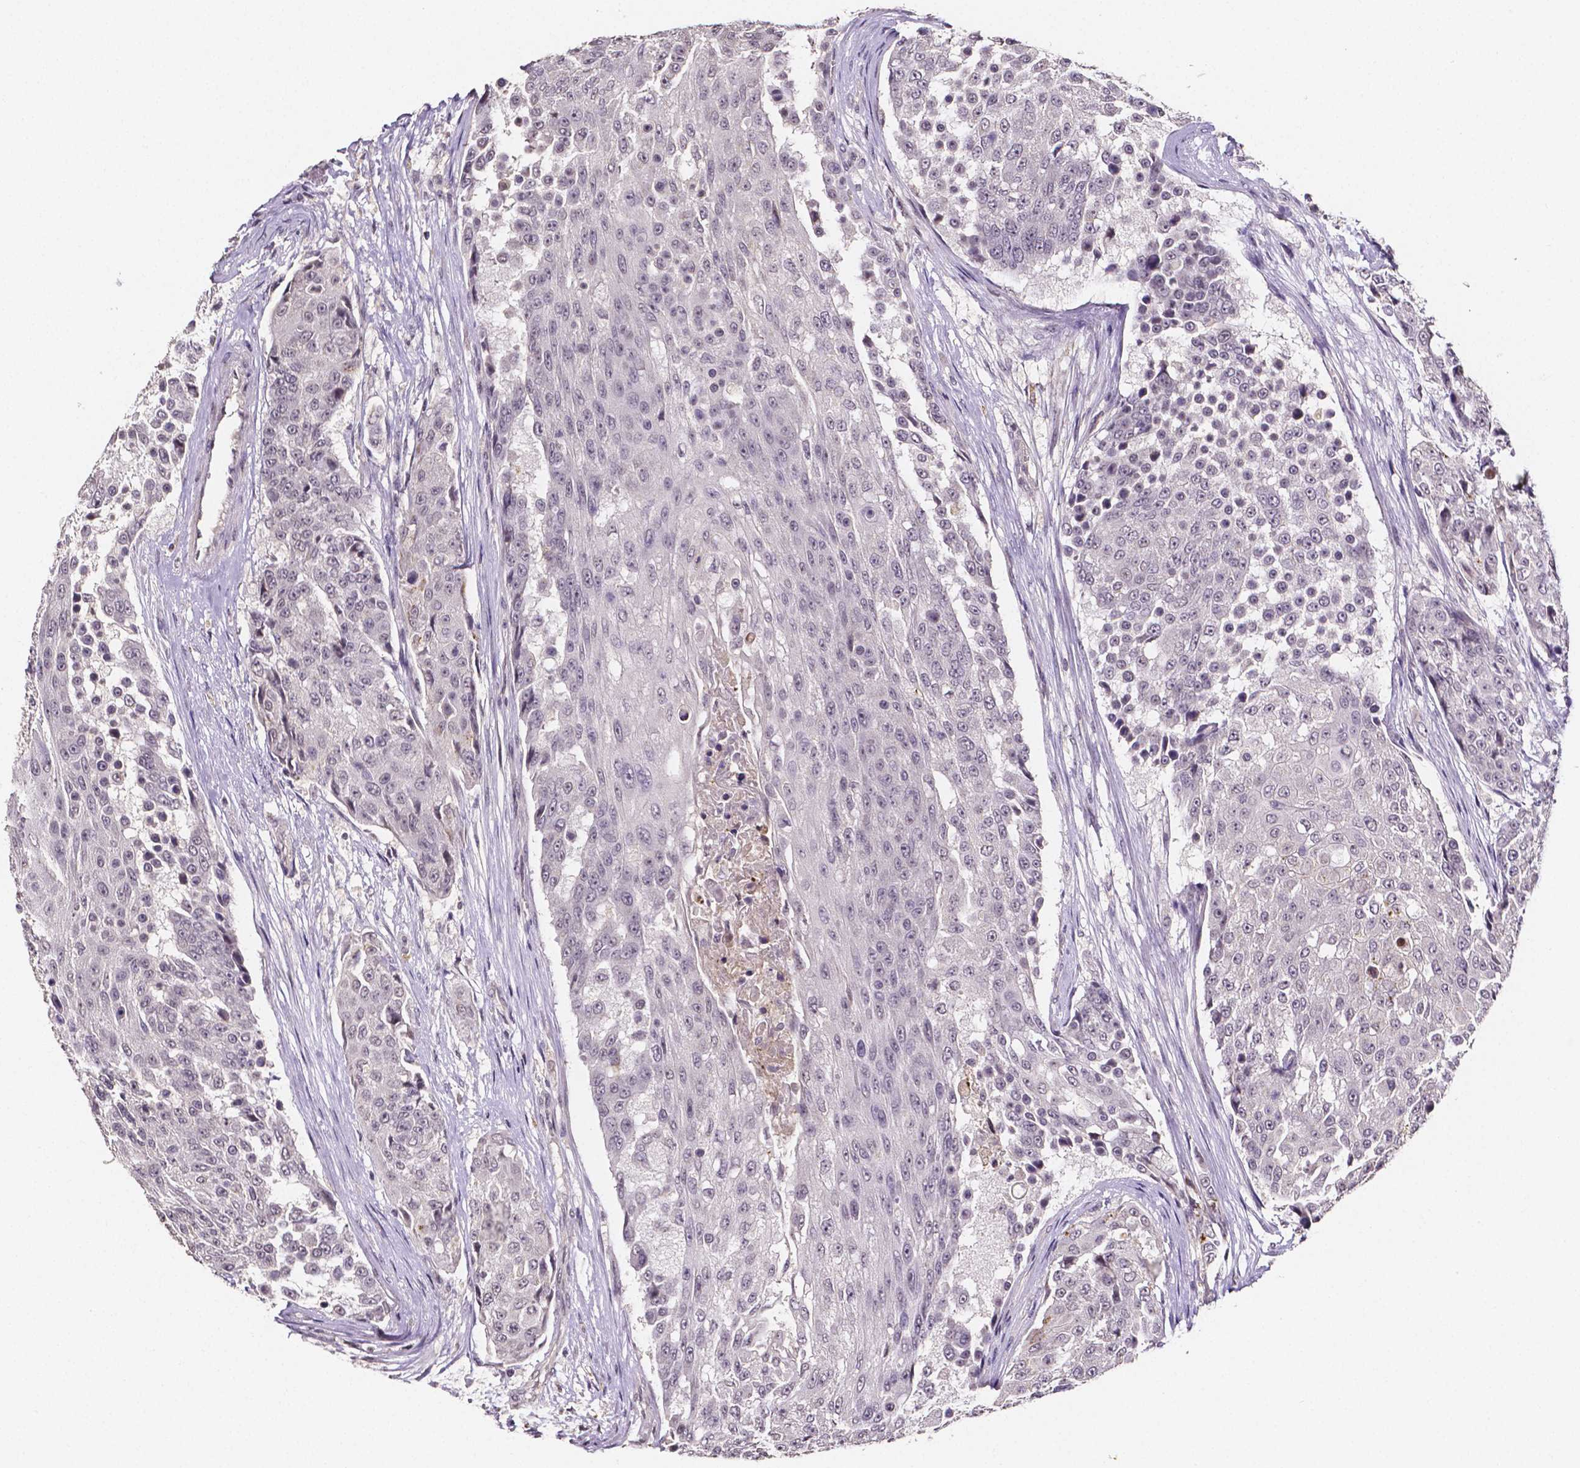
{"staining": {"intensity": "negative", "quantity": "none", "location": "none"}, "tissue": "urothelial cancer", "cell_type": "Tumor cells", "image_type": "cancer", "snomed": [{"axis": "morphology", "description": "Urothelial carcinoma, High grade"}, {"axis": "topography", "description": "Urinary bladder"}], "caption": "DAB immunohistochemical staining of human urothelial cancer reveals no significant positivity in tumor cells.", "gene": "NRGN", "patient": {"sex": "female", "age": 63}}